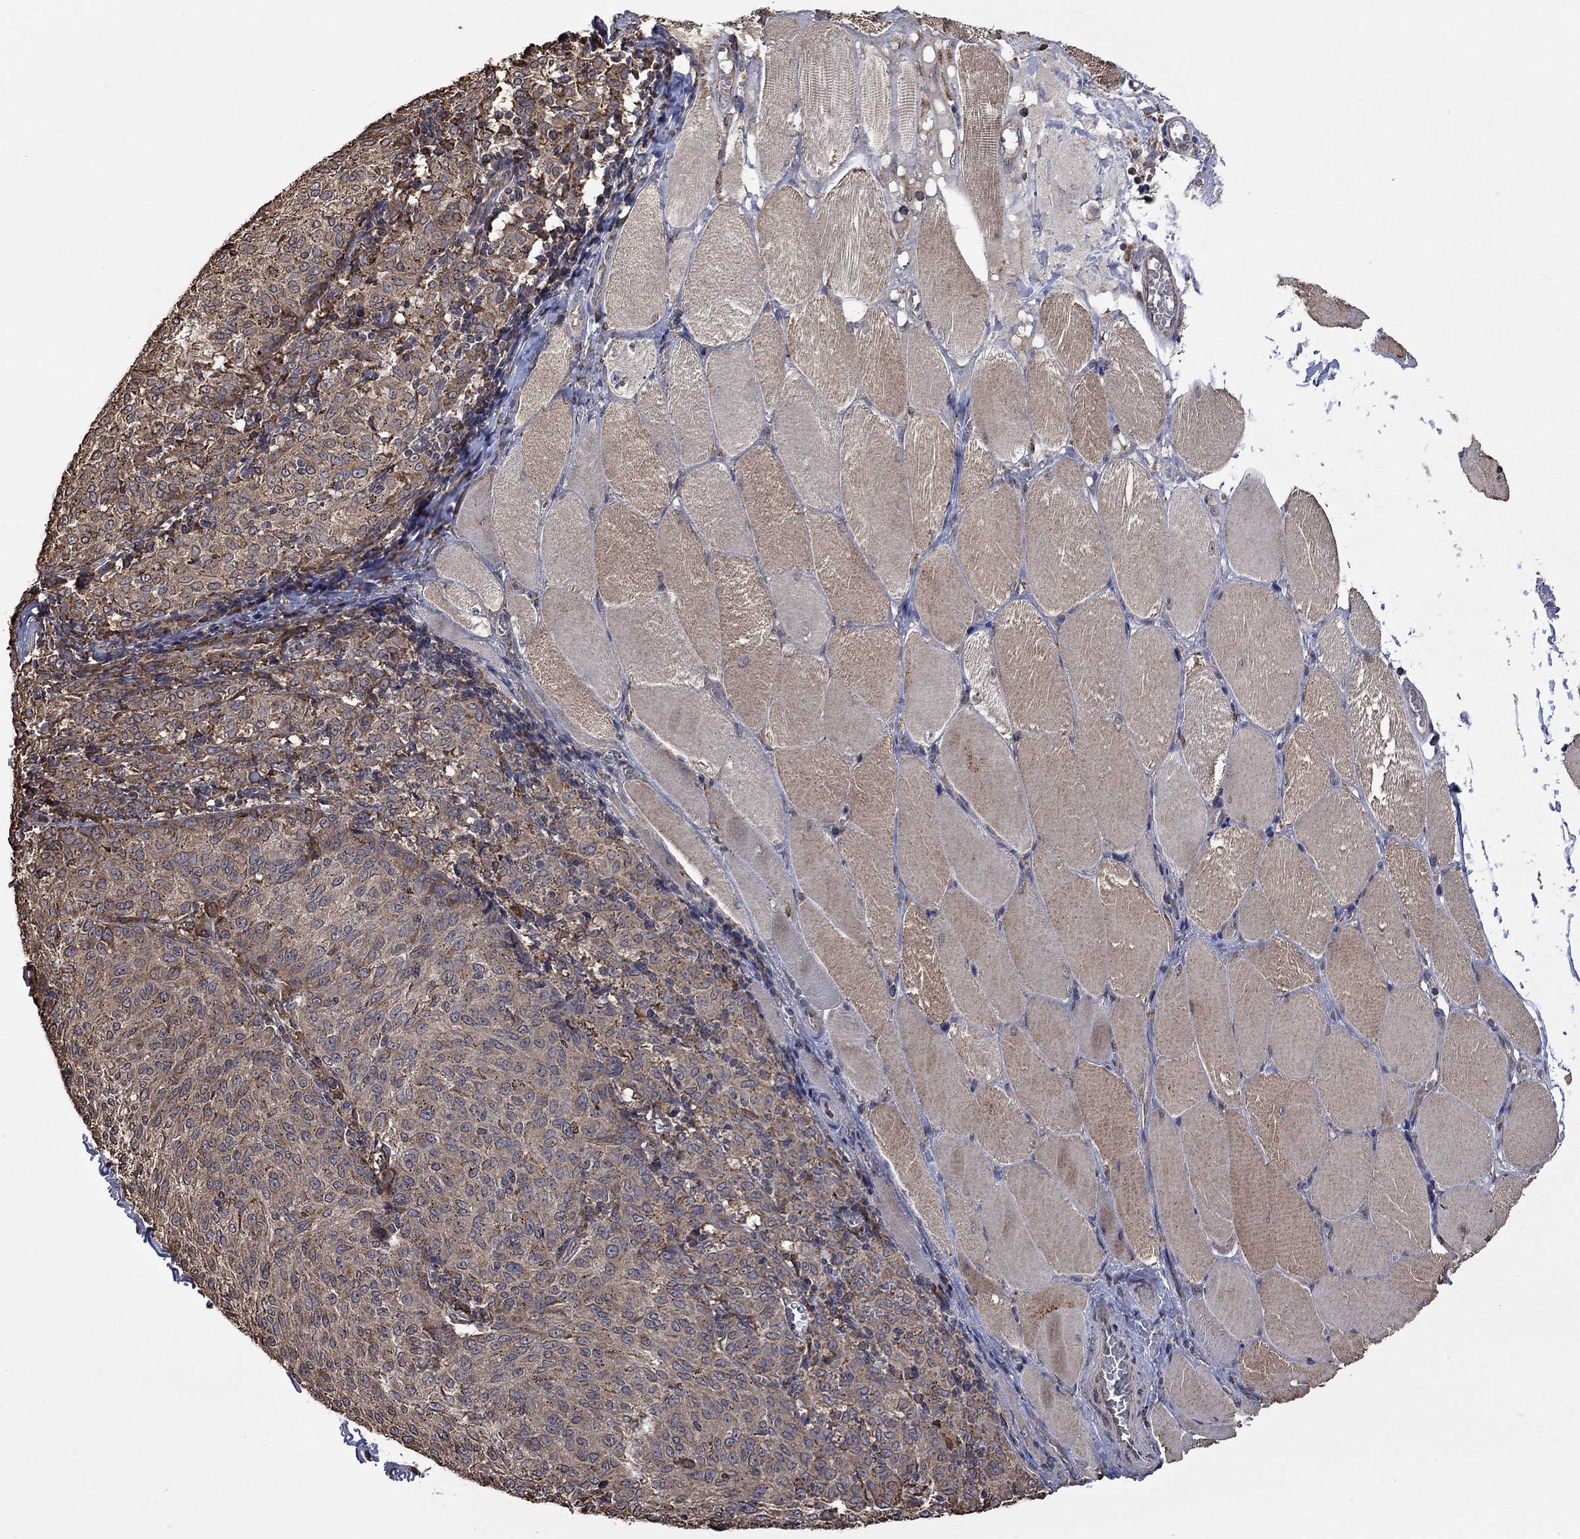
{"staining": {"intensity": "weak", "quantity": "25%-75%", "location": "cytoplasmic/membranous"}, "tissue": "melanoma", "cell_type": "Tumor cells", "image_type": "cancer", "snomed": [{"axis": "morphology", "description": "Malignant melanoma, NOS"}, {"axis": "topography", "description": "Skin"}], "caption": "DAB immunohistochemical staining of melanoma displays weak cytoplasmic/membranous protein positivity in about 25%-75% of tumor cells.", "gene": "ESRRA", "patient": {"sex": "female", "age": 72}}